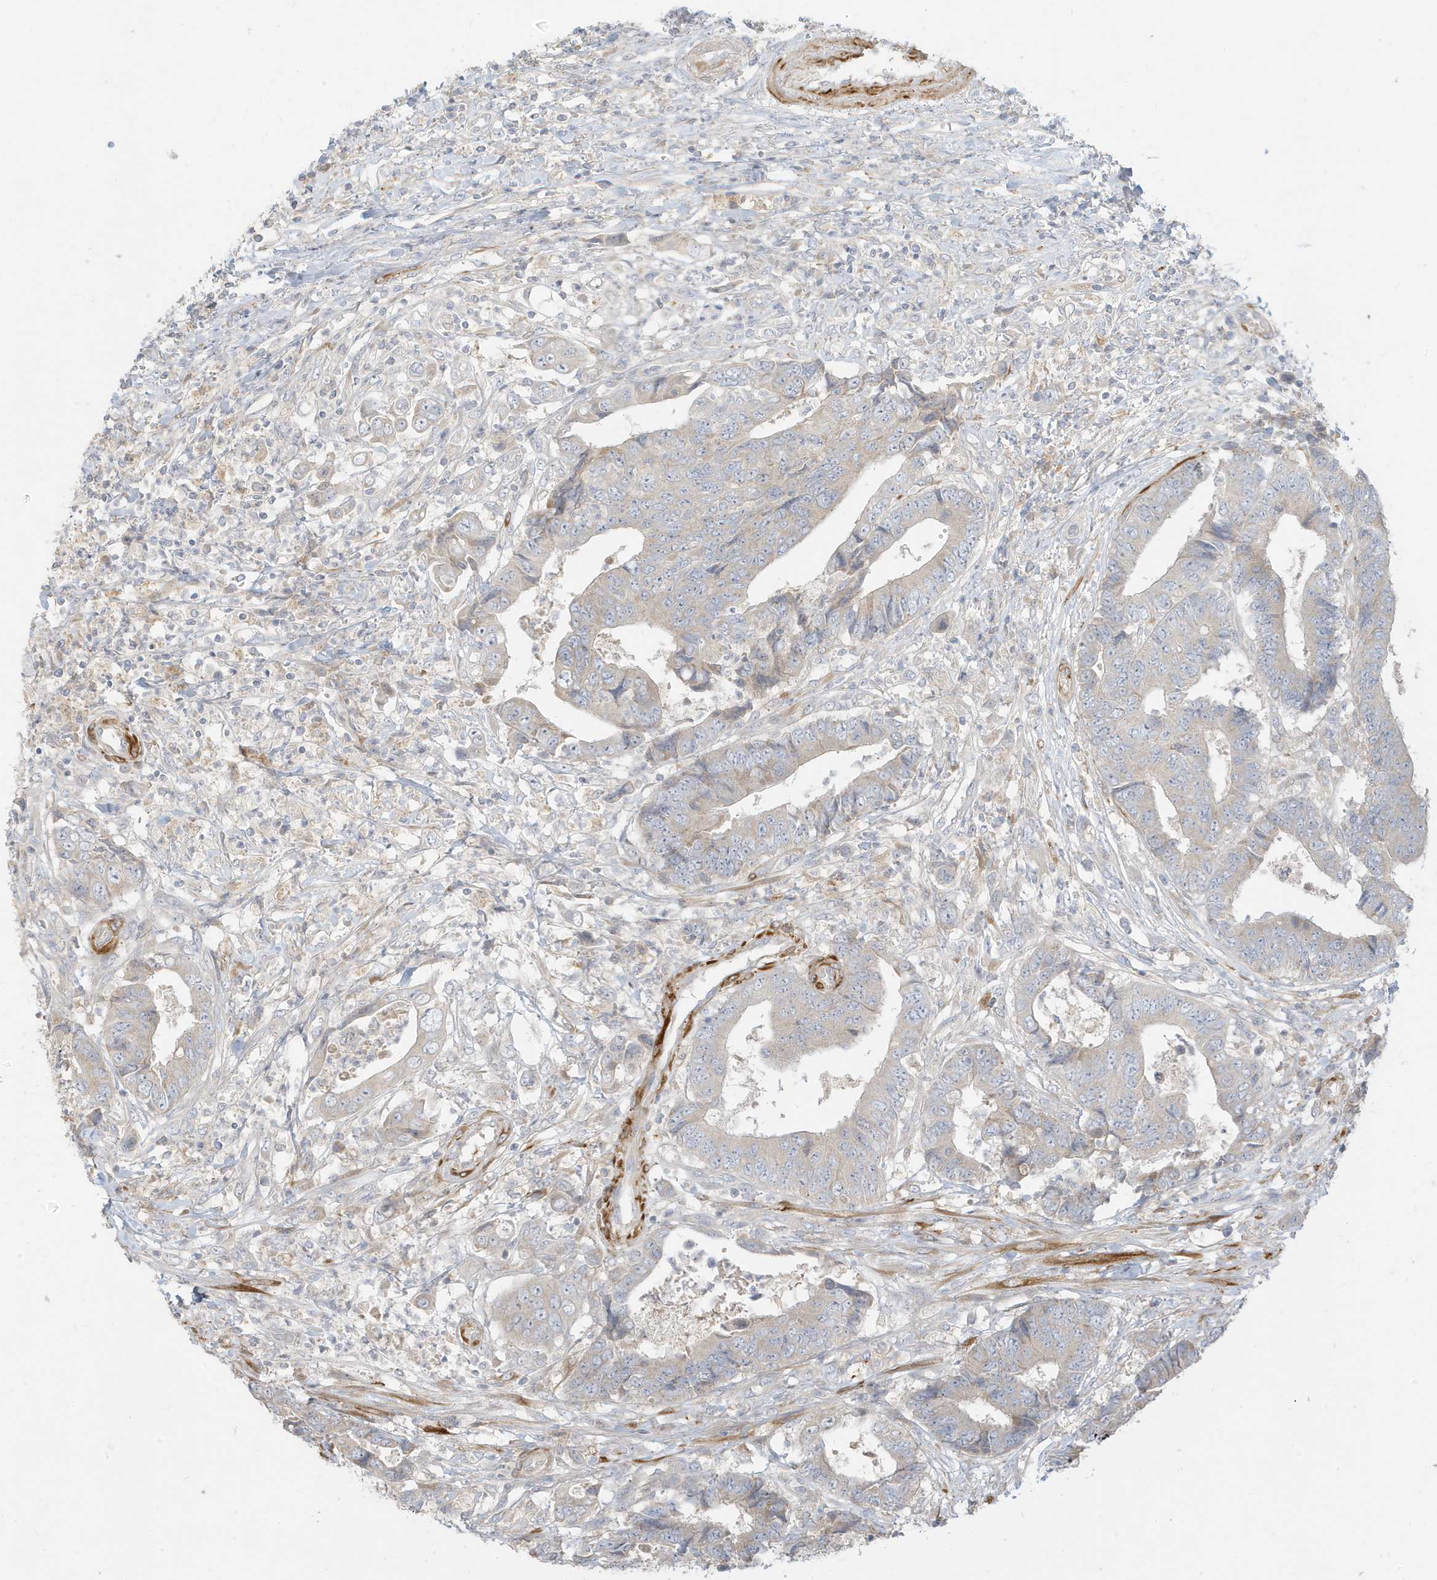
{"staining": {"intensity": "weak", "quantity": "<25%", "location": "cytoplasmic/membranous"}, "tissue": "colorectal cancer", "cell_type": "Tumor cells", "image_type": "cancer", "snomed": [{"axis": "morphology", "description": "Adenocarcinoma, NOS"}, {"axis": "topography", "description": "Rectum"}], "caption": "Human colorectal adenocarcinoma stained for a protein using immunohistochemistry (IHC) exhibits no positivity in tumor cells.", "gene": "MCOLN1", "patient": {"sex": "male", "age": 84}}